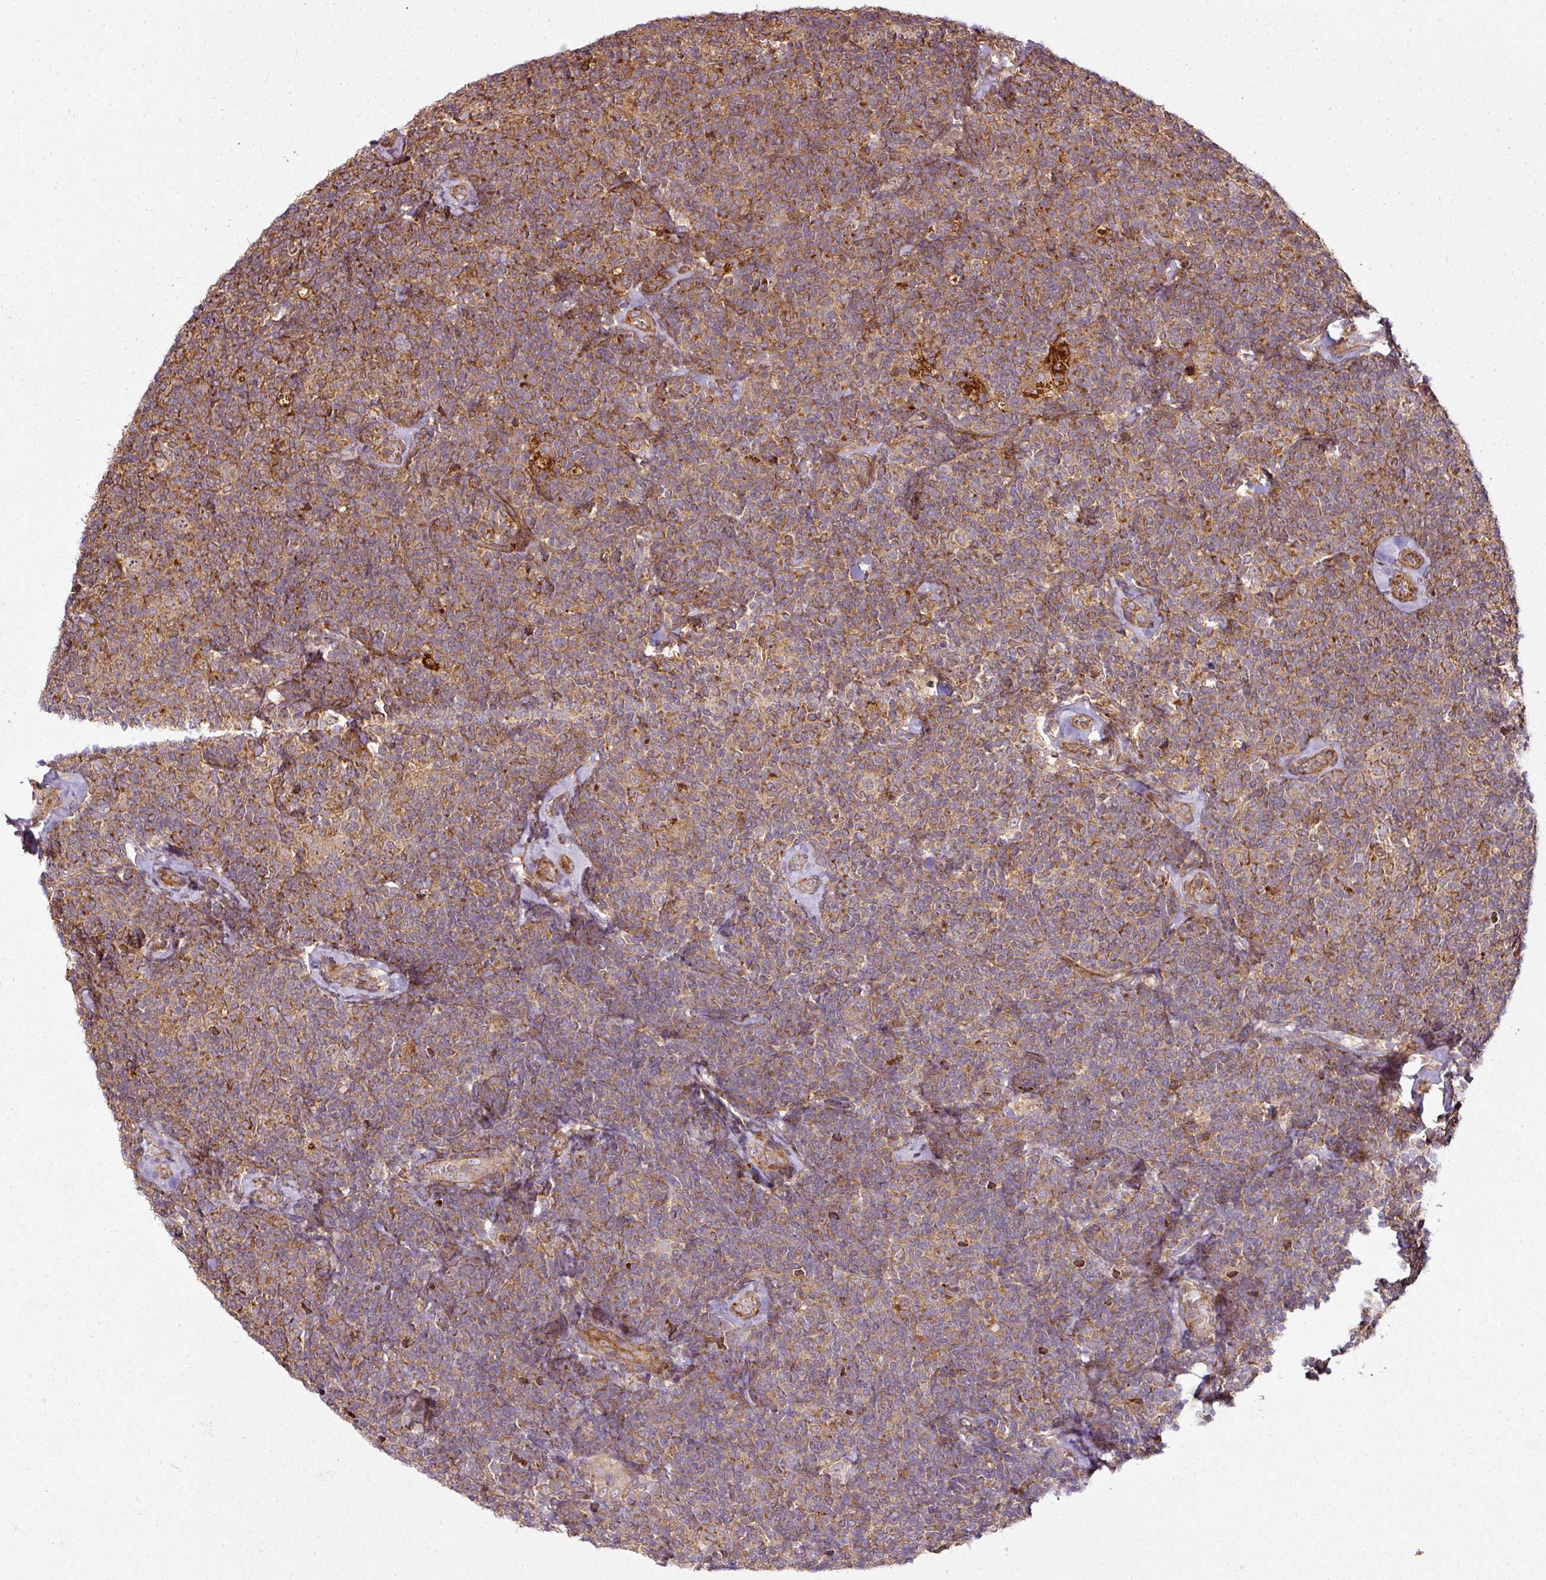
{"staining": {"intensity": "moderate", "quantity": ">75%", "location": "cytoplasmic/membranous"}, "tissue": "lymphoma", "cell_type": "Tumor cells", "image_type": "cancer", "snomed": [{"axis": "morphology", "description": "Malignant lymphoma, non-Hodgkin's type, Low grade"}, {"axis": "topography", "description": "Lymph node"}], "caption": "Protein expression analysis of human malignant lymphoma, non-Hodgkin's type (low-grade) reveals moderate cytoplasmic/membranous positivity in approximately >75% of tumor cells. The staining was performed using DAB to visualize the protein expression in brown, while the nuclei were stained in blue with hematoxylin (Magnification: 20x).", "gene": "ATAT1", "patient": {"sex": "female", "age": 56}}